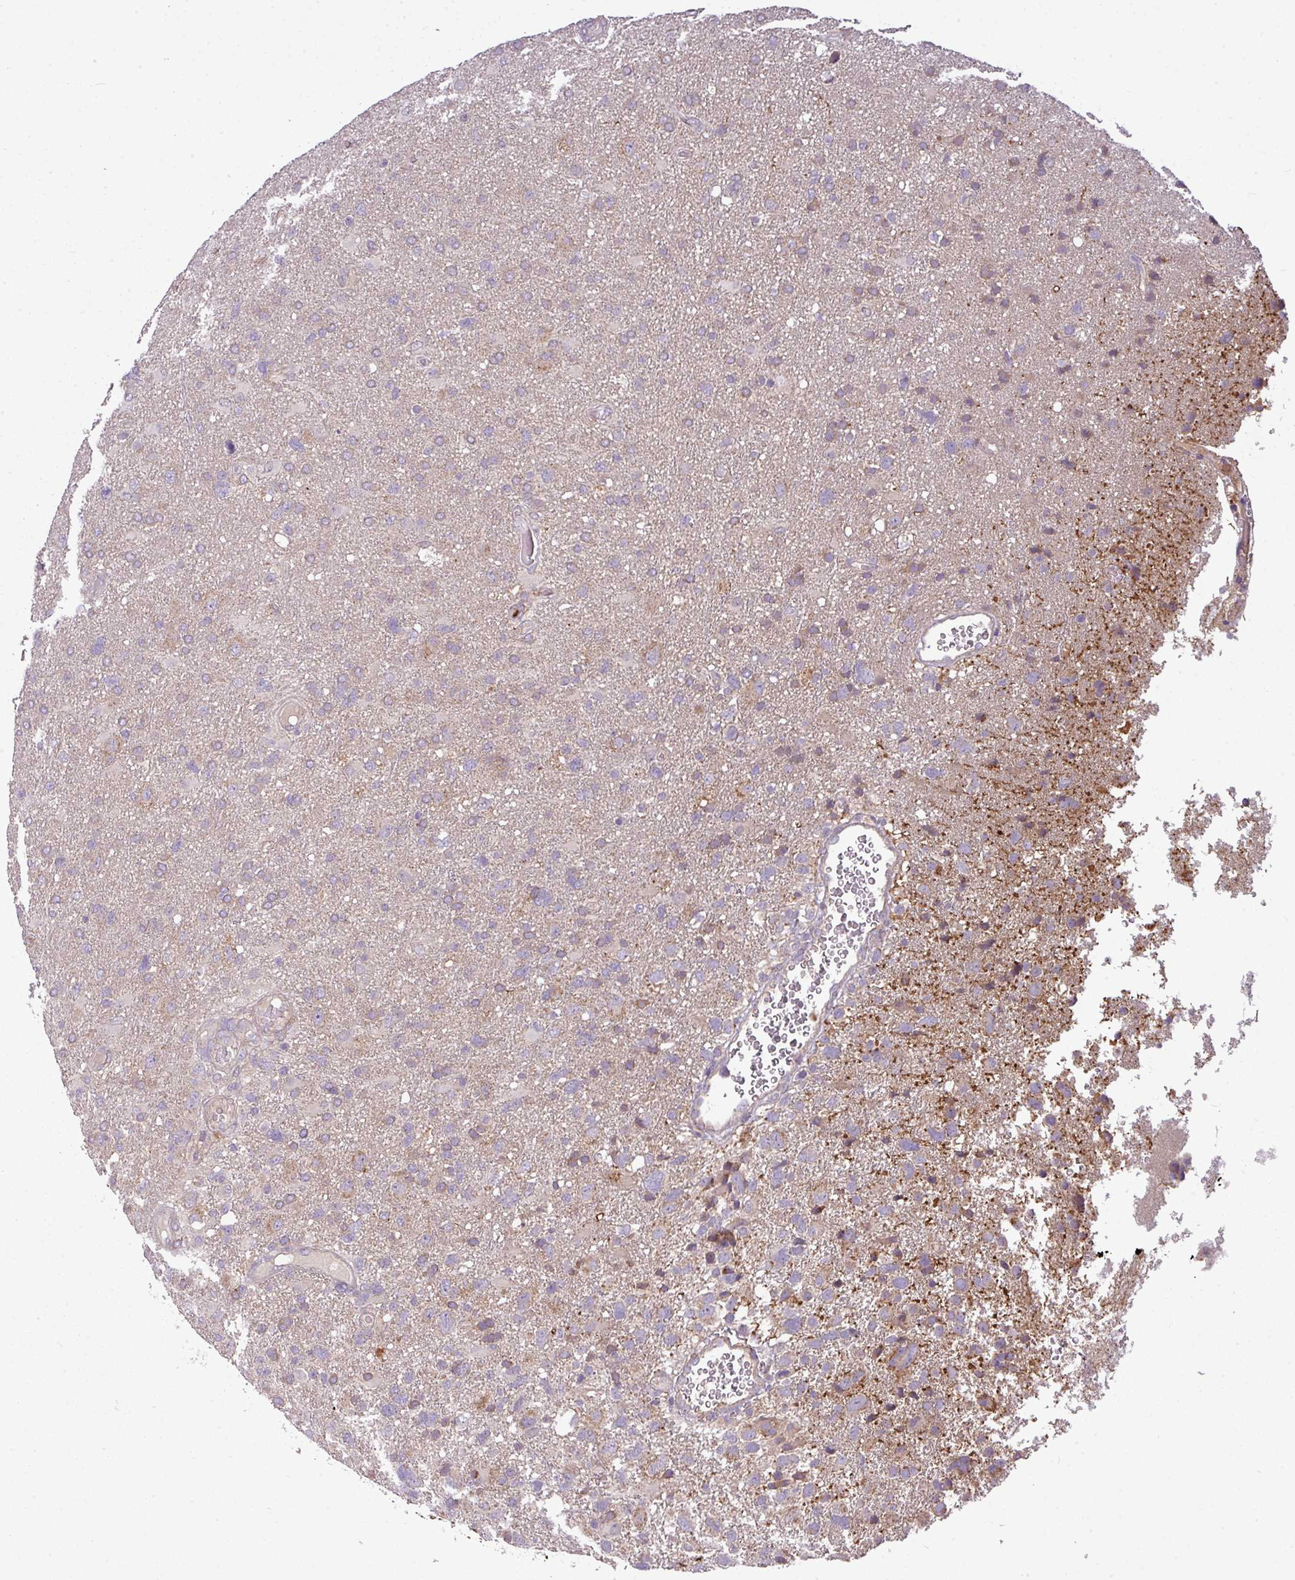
{"staining": {"intensity": "negative", "quantity": "none", "location": "none"}, "tissue": "glioma", "cell_type": "Tumor cells", "image_type": "cancer", "snomed": [{"axis": "morphology", "description": "Glioma, malignant, High grade"}, {"axis": "topography", "description": "Brain"}], "caption": "DAB (3,3'-diaminobenzidine) immunohistochemical staining of human high-grade glioma (malignant) shows no significant staining in tumor cells.", "gene": "PAPLN", "patient": {"sex": "male", "age": 61}}